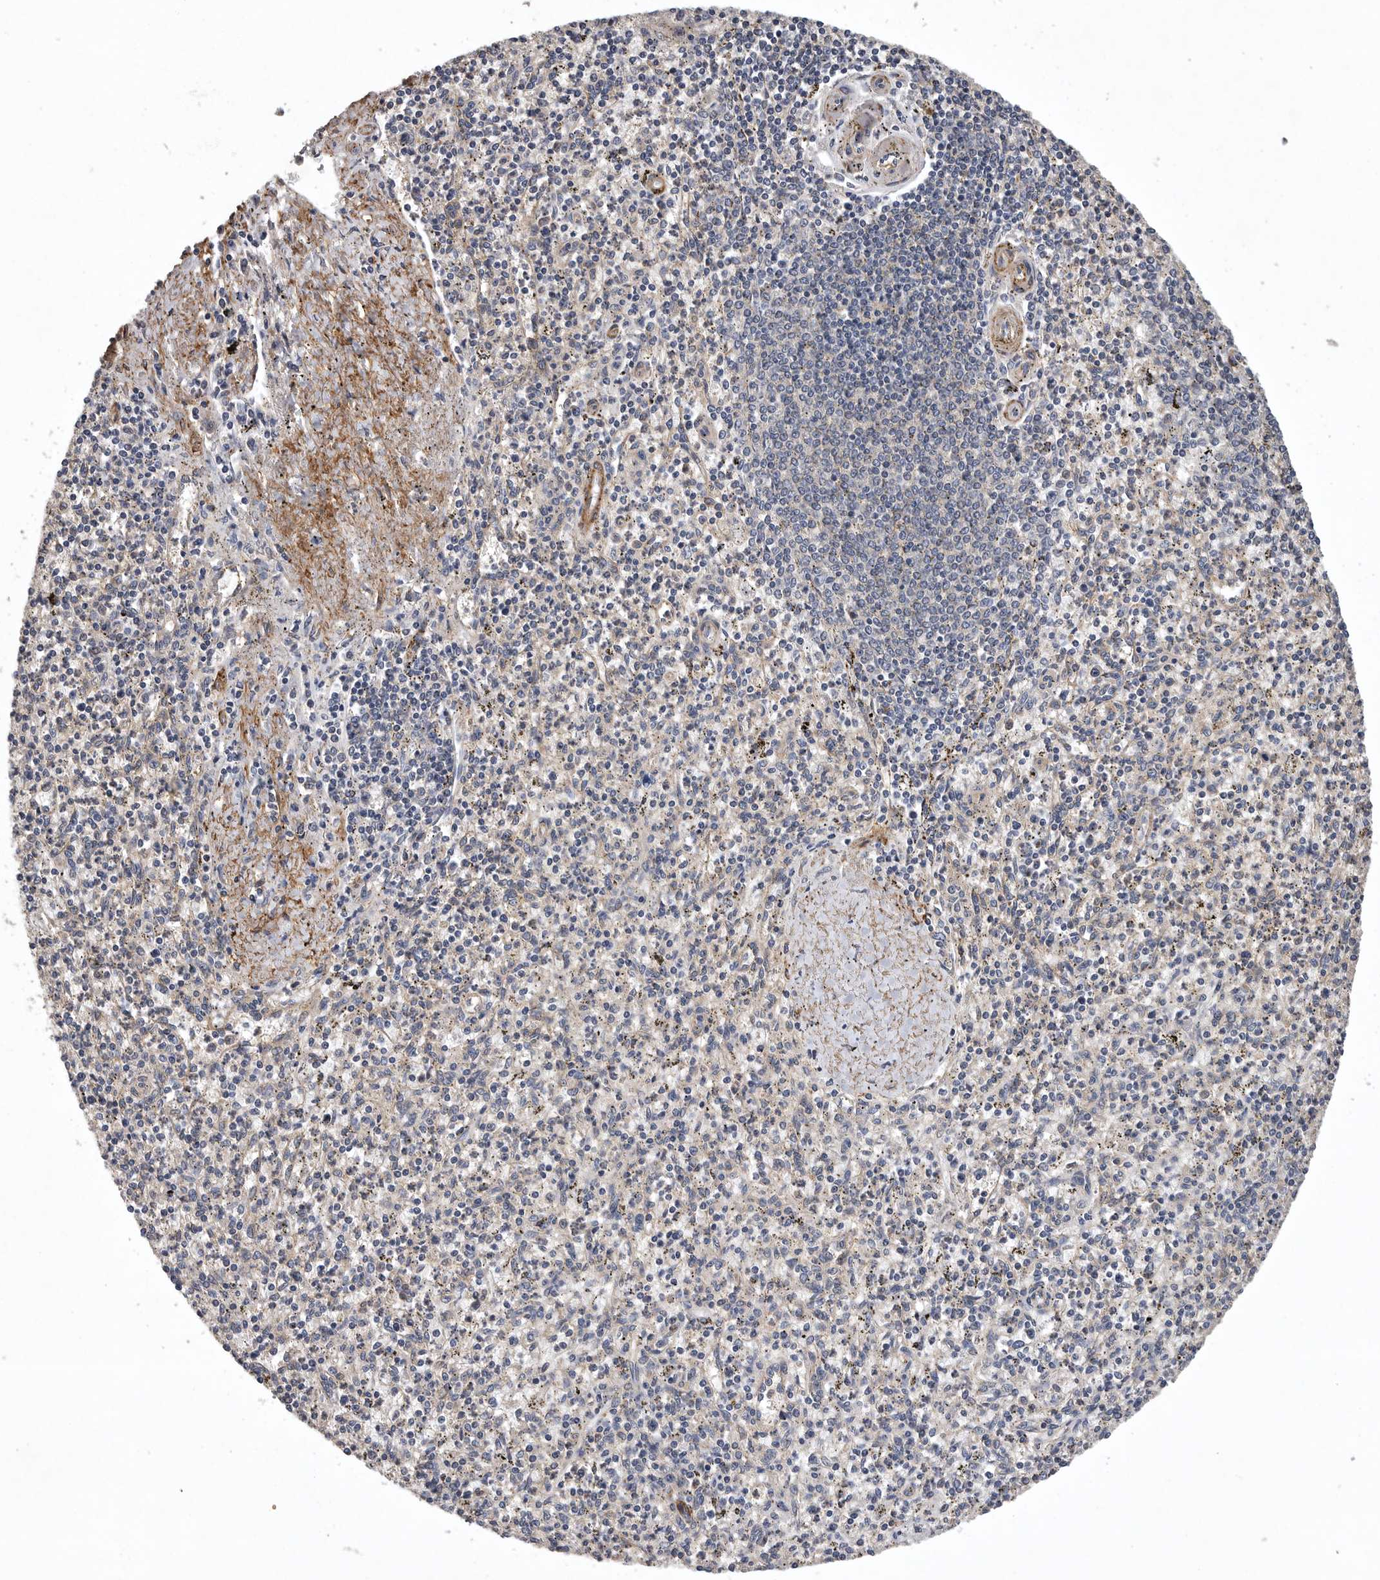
{"staining": {"intensity": "negative", "quantity": "none", "location": "none"}, "tissue": "spleen", "cell_type": "Cells in red pulp", "image_type": "normal", "snomed": [{"axis": "morphology", "description": "Normal tissue, NOS"}, {"axis": "topography", "description": "Spleen"}], "caption": "High power microscopy image of an IHC micrograph of unremarkable spleen, revealing no significant staining in cells in red pulp.", "gene": "OXR1", "patient": {"sex": "male", "age": 72}}